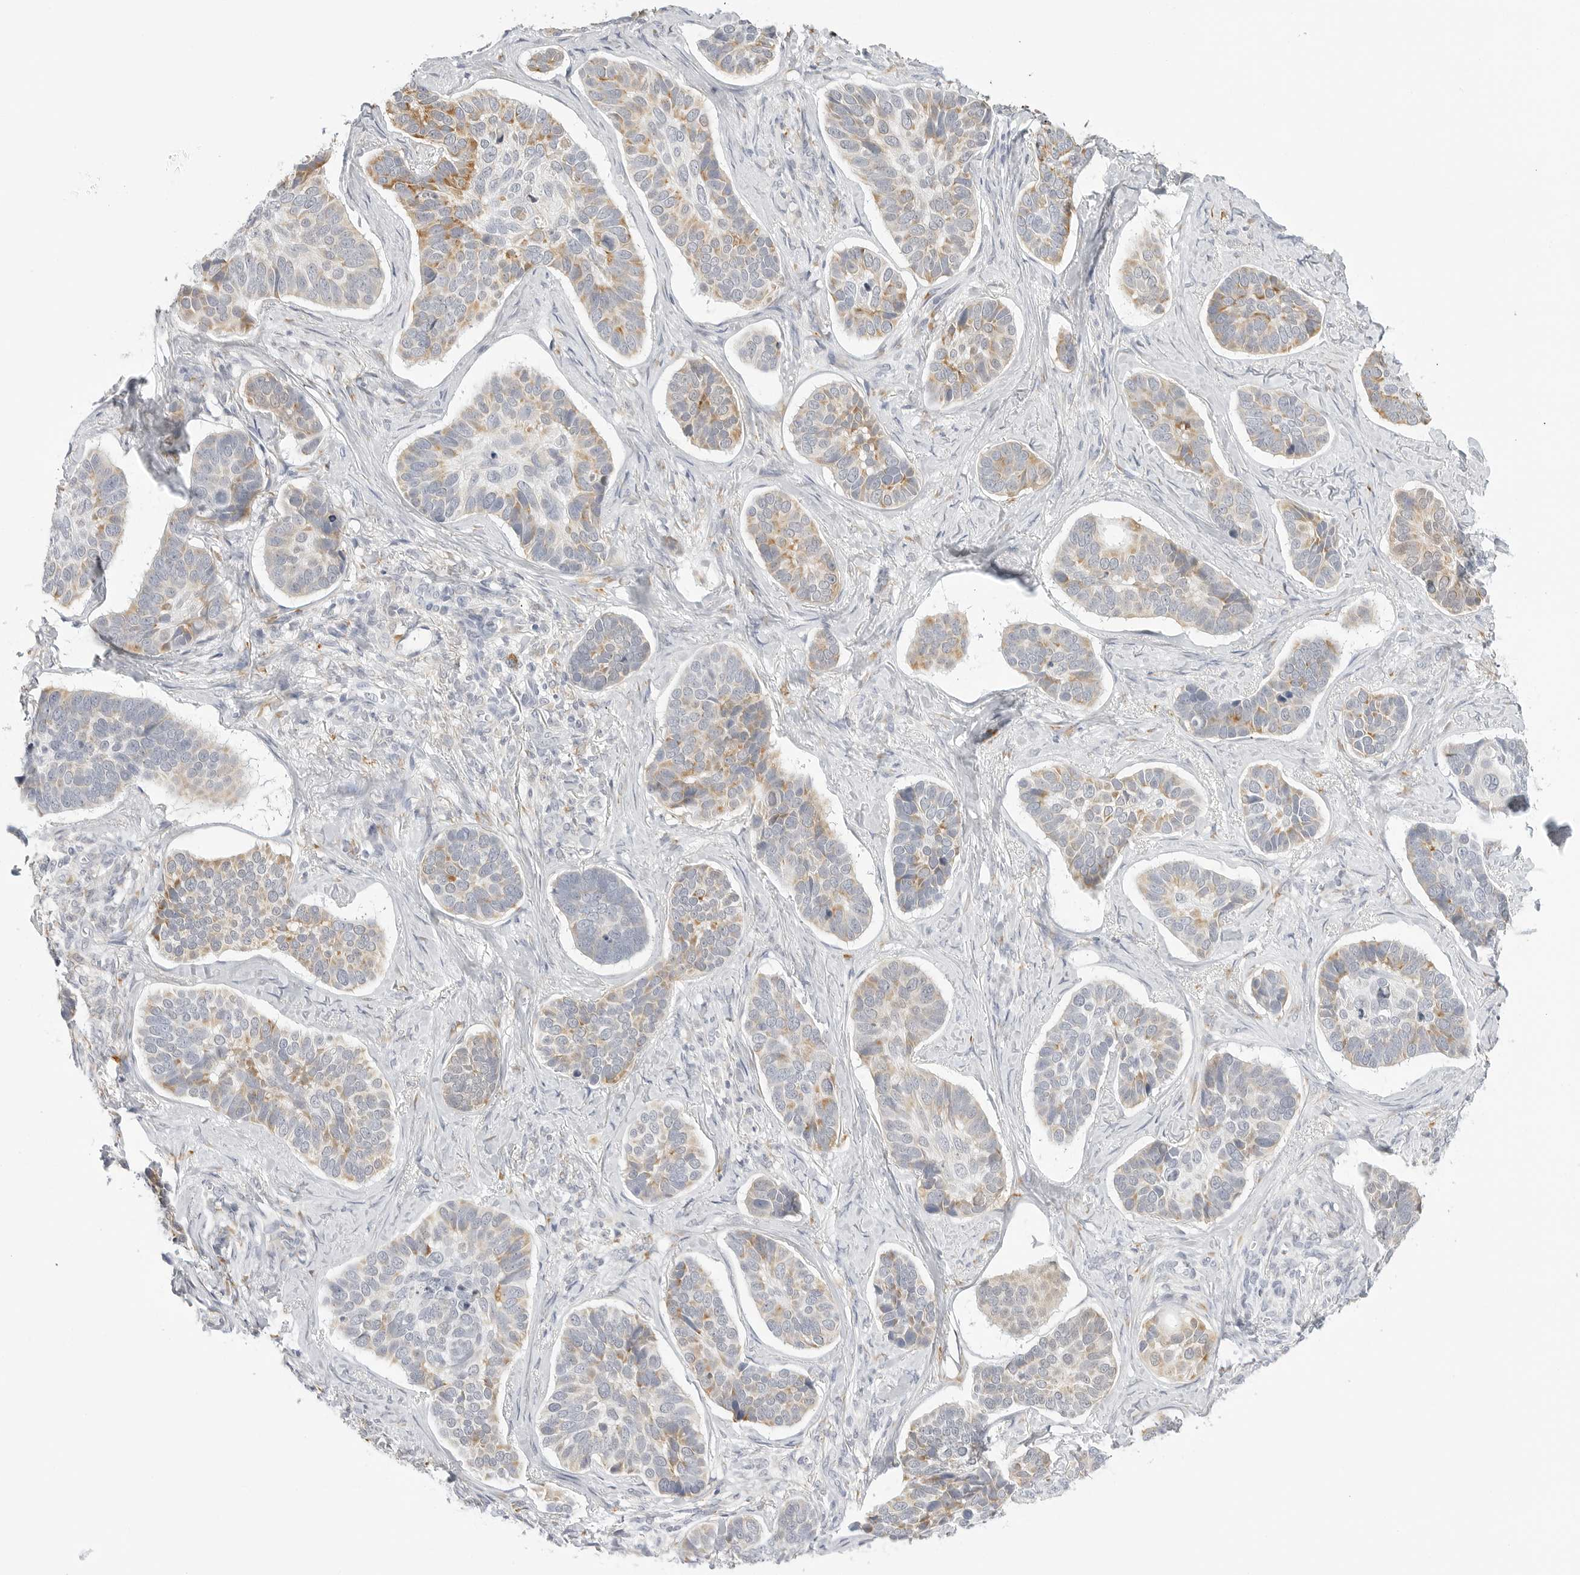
{"staining": {"intensity": "moderate", "quantity": "<25%", "location": "cytoplasmic/membranous"}, "tissue": "skin cancer", "cell_type": "Tumor cells", "image_type": "cancer", "snomed": [{"axis": "morphology", "description": "Basal cell carcinoma"}, {"axis": "topography", "description": "Skin"}], "caption": "Brown immunohistochemical staining in human basal cell carcinoma (skin) shows moderate cytoplasmic/membranous expression in approximately <25% of tumor cells. (DAB (3,3'-diaminobenzidine) IHC, brown staining for protein, blue staining for nuclei).", "gene": "THEM4", "patient": {"sex": "male", "age": 62}}